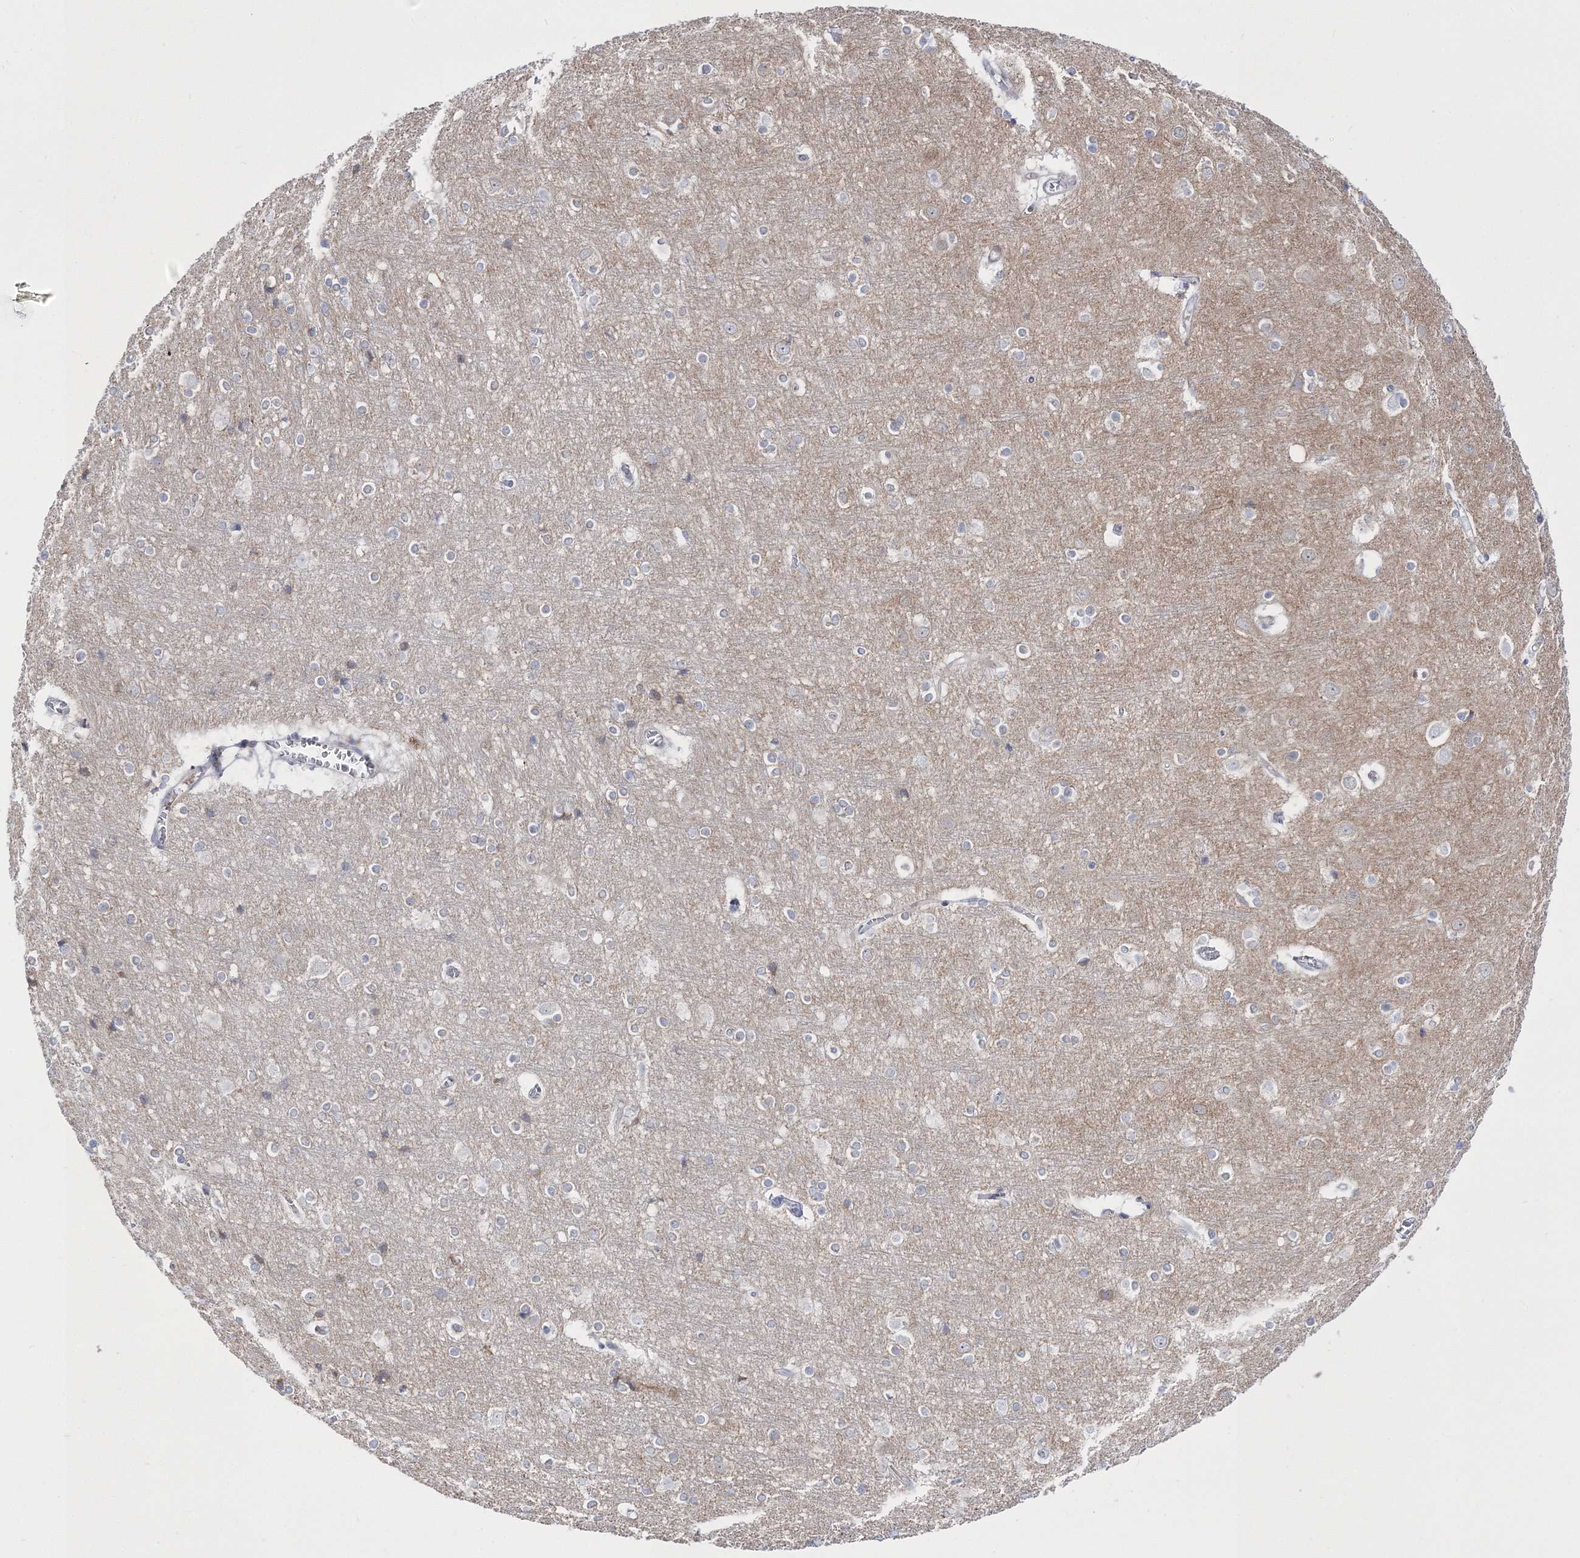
{"staining": {"intensity": "moderate", "quantity": "25%-75%", "location": "cytoplasmic/membranous"}, "tissue": "cerebral cortex", "cell_type": "Endothelial cells", "image_type": "normal", "snomed": [{"axis": "morphology", "description": "Normal tissue, NOS"}, {"axis": "topography", "description": "Cerebral cortex"}], "caption": "Endothelial cells exhibit moderate cytoplasmic/membranous expression in approximately 25%-75% of cells in benign cerebral cortex. Ihc stains the protein in brown and the nuclei are stained blue.", "gene": "ARHGAP32", "patient": {"sex": "male", "age": 54}}